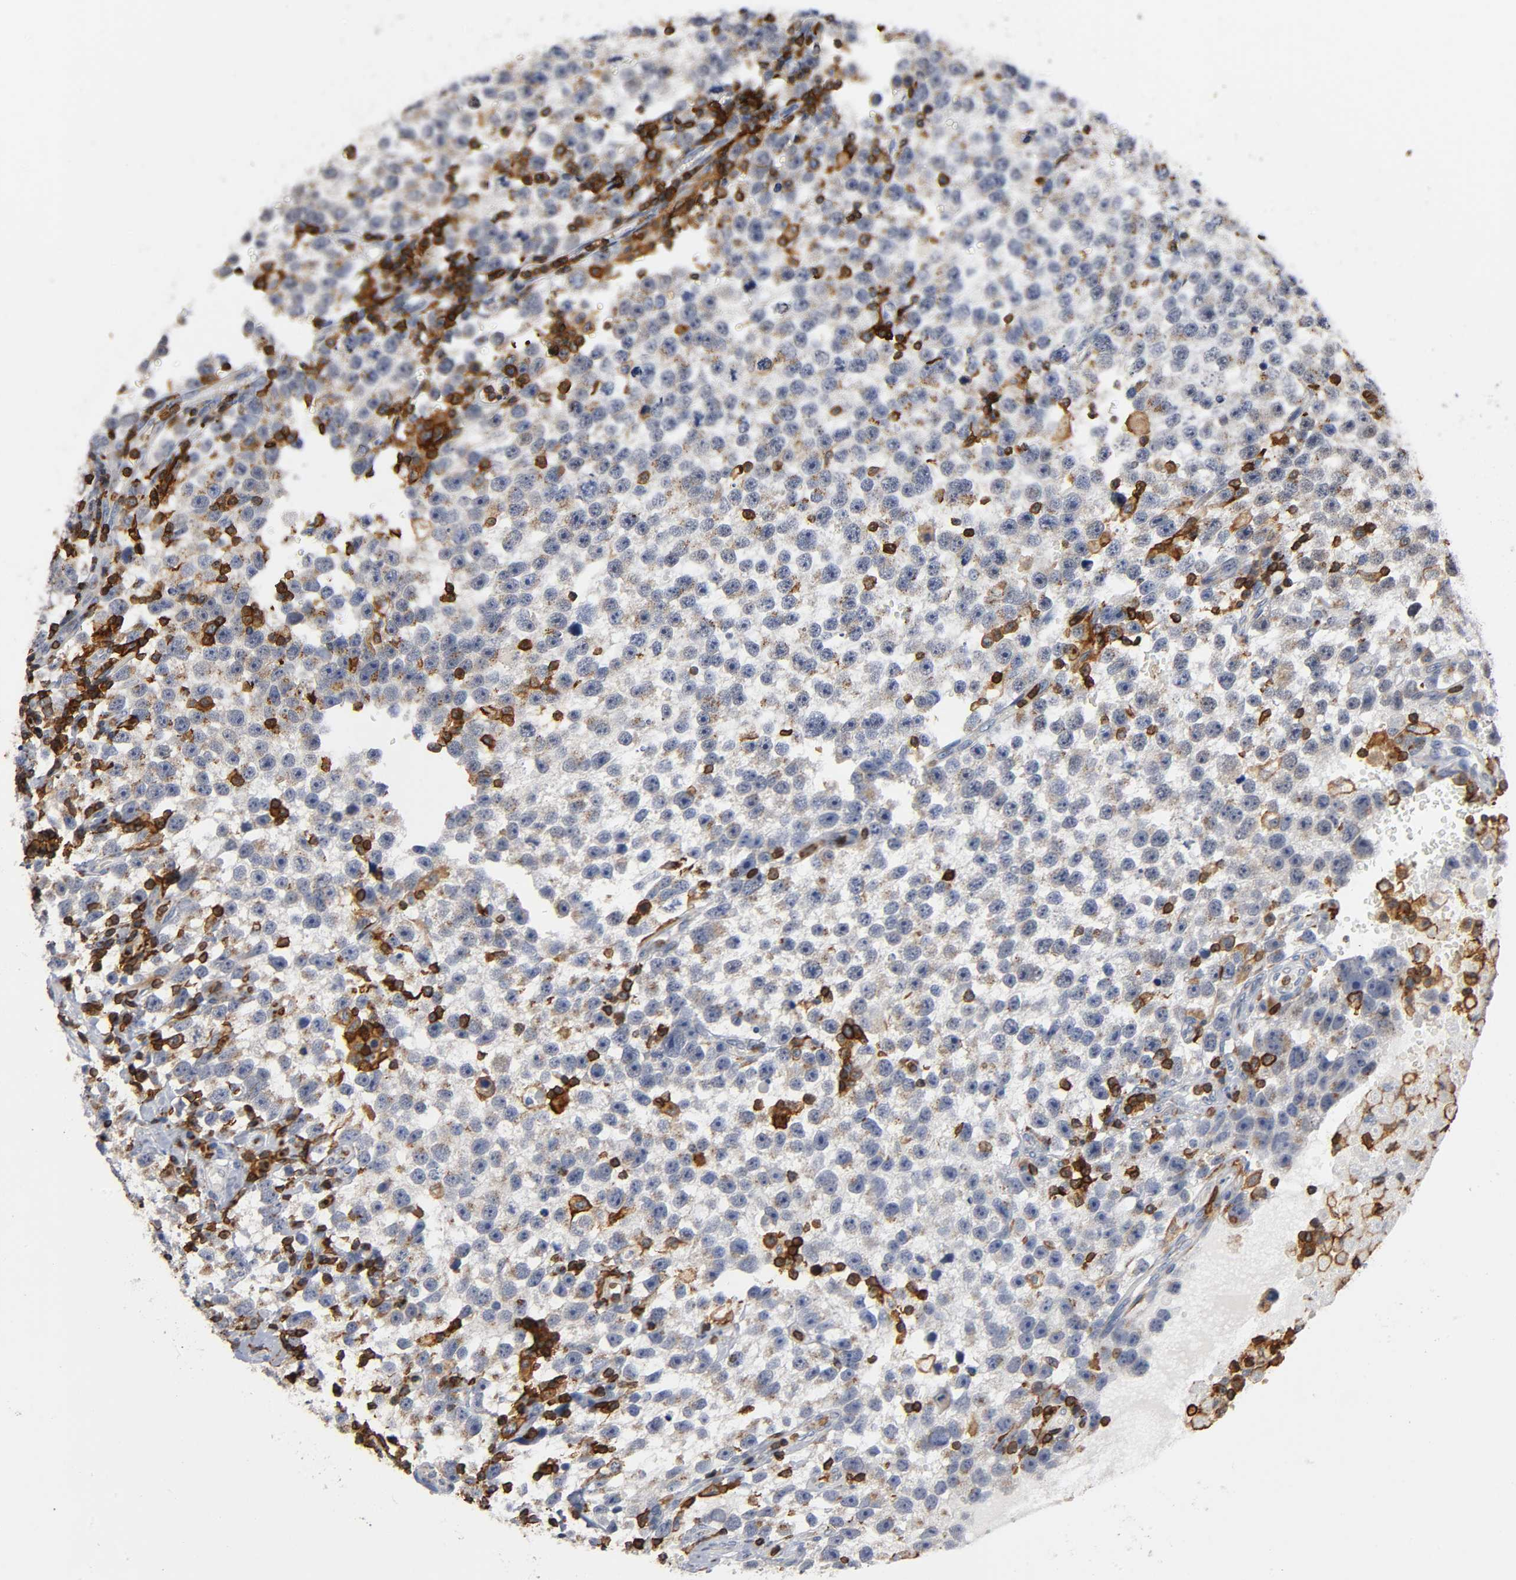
{"staining": {"intensity": "weak", "quantity": "25%-75%", "location": "cytoplasmic/membranous"}, "tissue": "testis cancer", "cell_type": "Tumor cells", "image_type": "cancer", "snomed": [{"axis": "morphology", "description": "Seminoma, NOS"}, {"axis": "topography", "description": "Testis"}], "caption": "Immunohistochemistry (IHC) of human testis cancer displays low levels of weak cytoplasmic/membranous expression in about 25%-75% of tumor cells.", "gene": "CAPN10", "patient": {"sex": "male", "age": 33}}